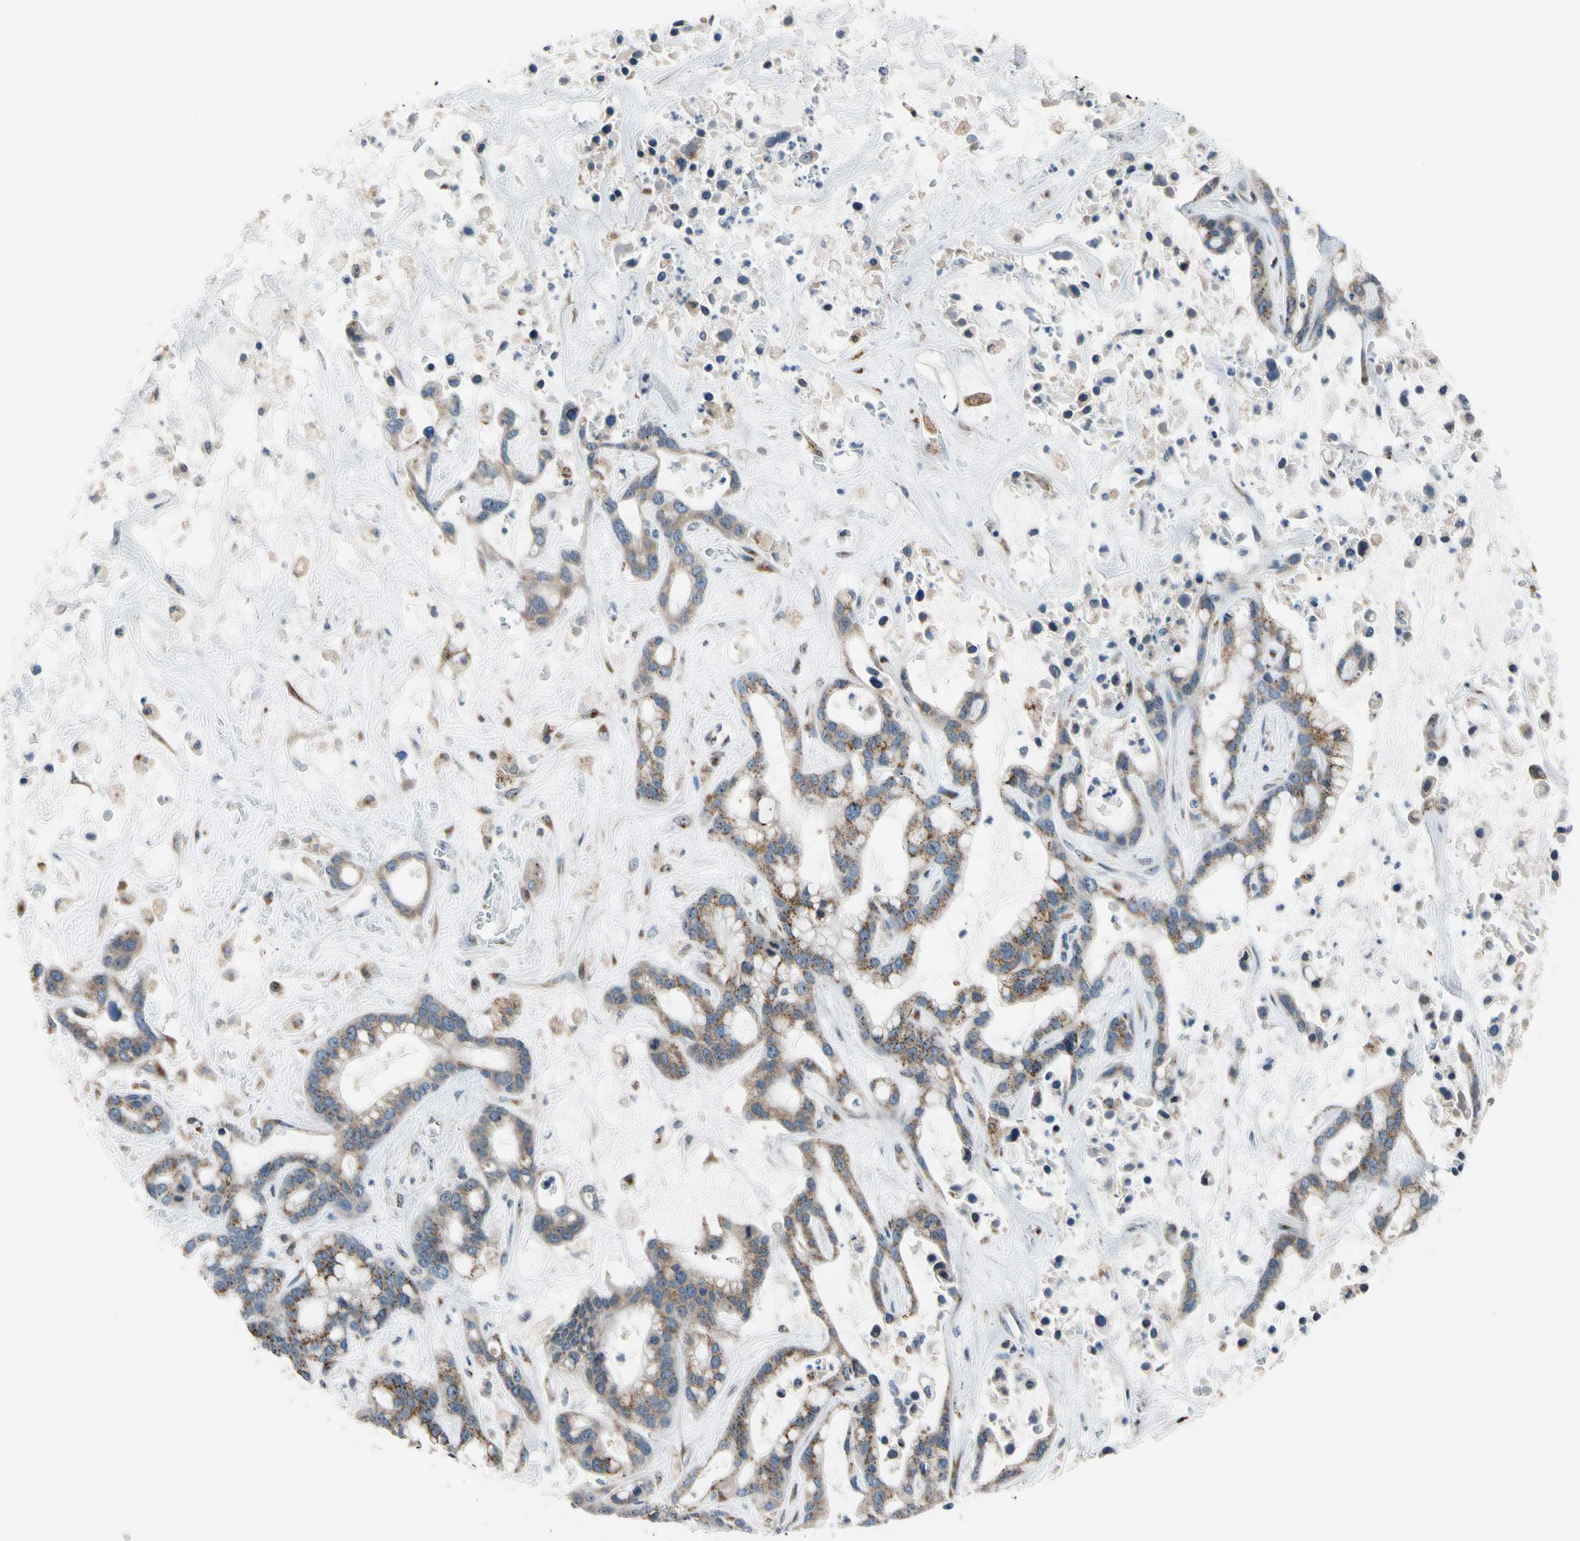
{"staining": {"intensity": "weak", "quantity": ">75%", "location": "cytoplasmic/membranous"}, "tissue": "liver cancer", "cell_type": "Tumor cells", "image_type": "cancer", "snomed": [{"axis": "morphology", "description": "Cholangiocarcinoma"}, {"axis": "topography", "description": "Liver"}], "caption": "Protein expression analysis of cholangiocarcinoma (liver) shows weak cytoplasmic/membranous staining in approximately >75% of tumor cells.", "gene": "TMED7", "patient": {"sex": "female", "age": 65}}